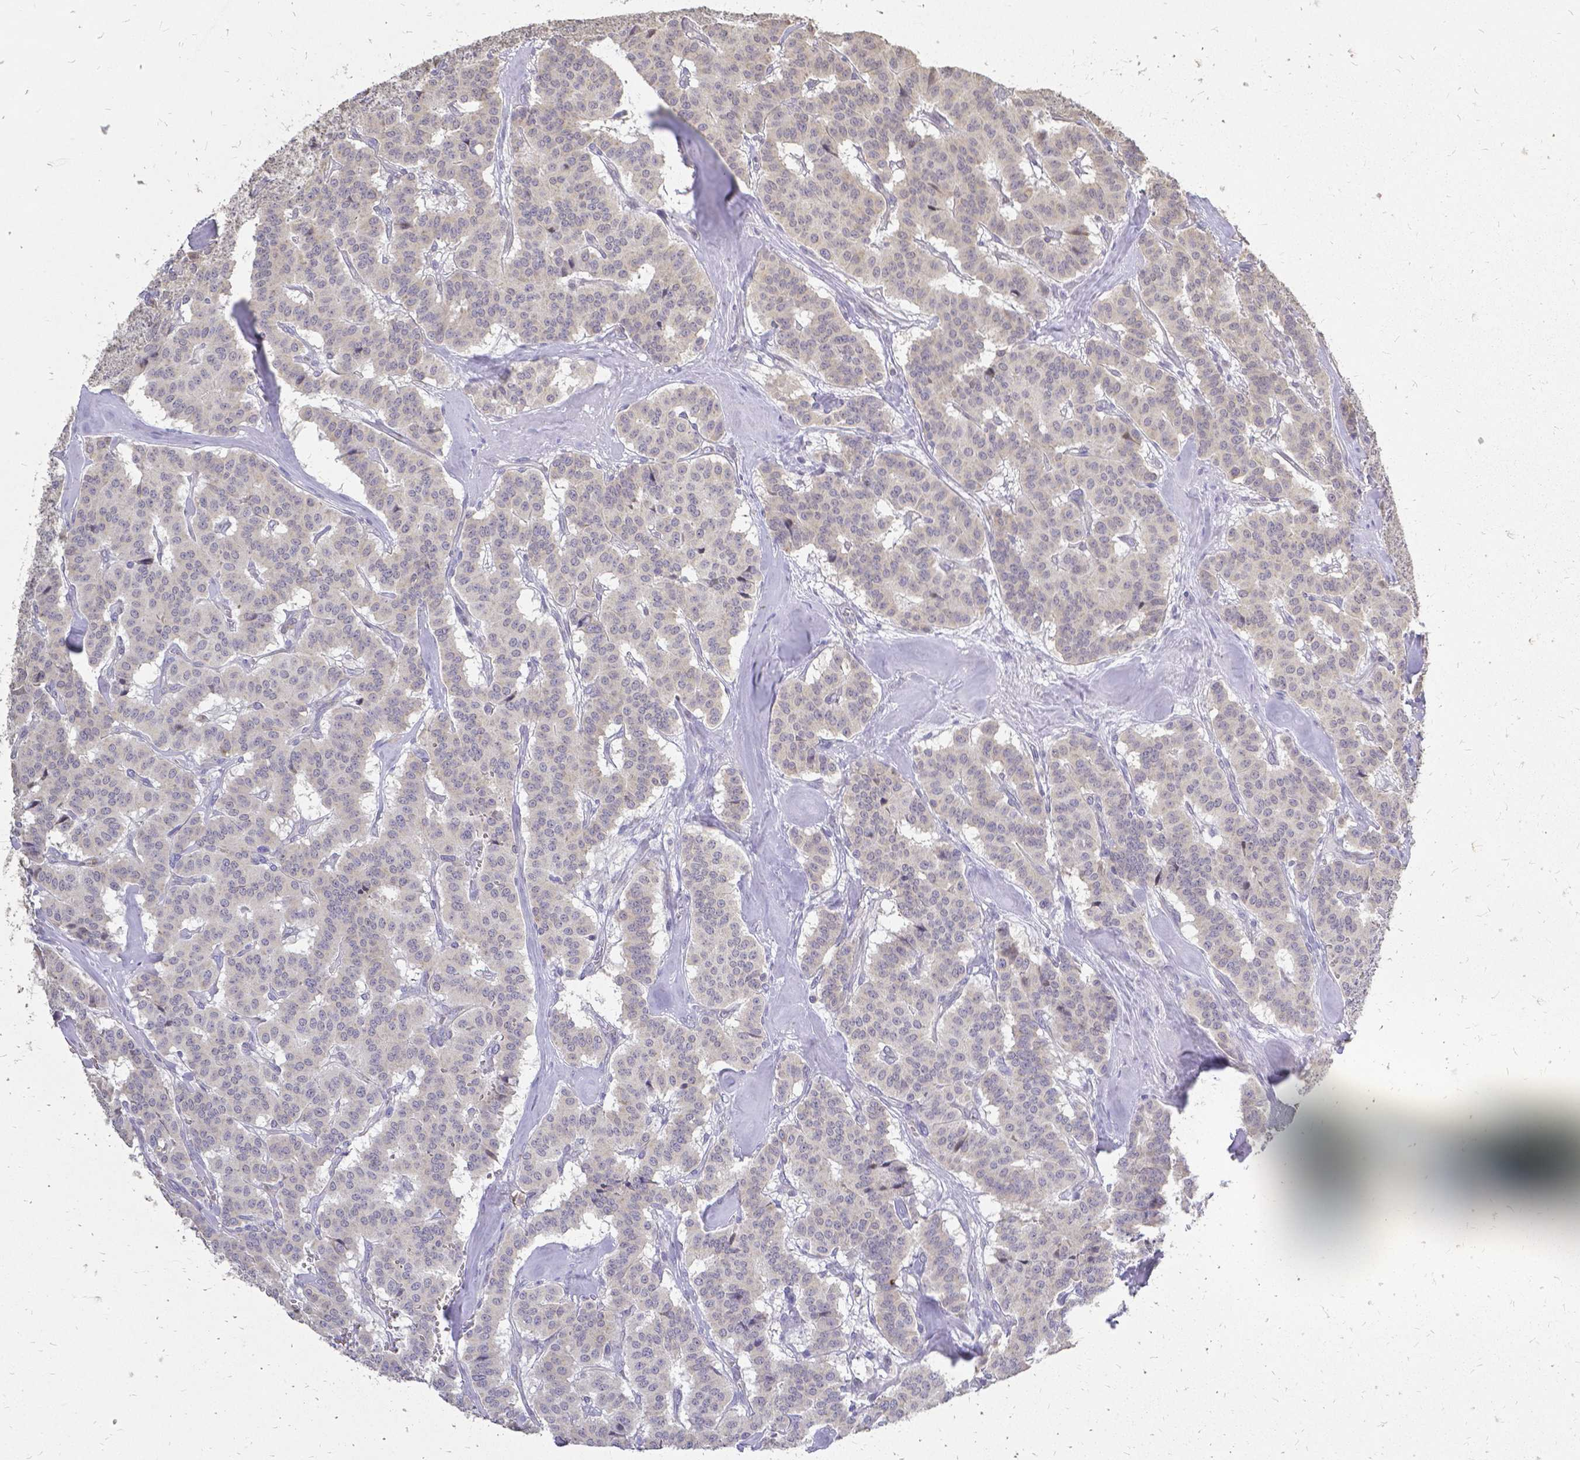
{"staining": {"intensity": "negative", "quantity": "none", "location": "none"}, "tissue": "carcinoid", "cell_type": "Tumor cells", "image_type": "cancer", "snomed": [{"axis": "morphology", "description": "Normal tissue, NOS"}, {"axis": "morphology", "description": "Carcinoid, malignant, NOS"}, {"axis": "topography", "description": "Lung"}], "caption": "Immunohistochemistry (IHC) image of carcinoid (malignant) stained for a protein (brown), which exhibits no staining in tumor cells. Brightfield microscopy of immunohistochemistry (IHC) stained with DAB (3,3'-diaminobenzidine) (brown) and hematoxylin (blue), captured at high magnification.", "gene": "CIB1", "patient": {"sex": "female", "age": 46}}